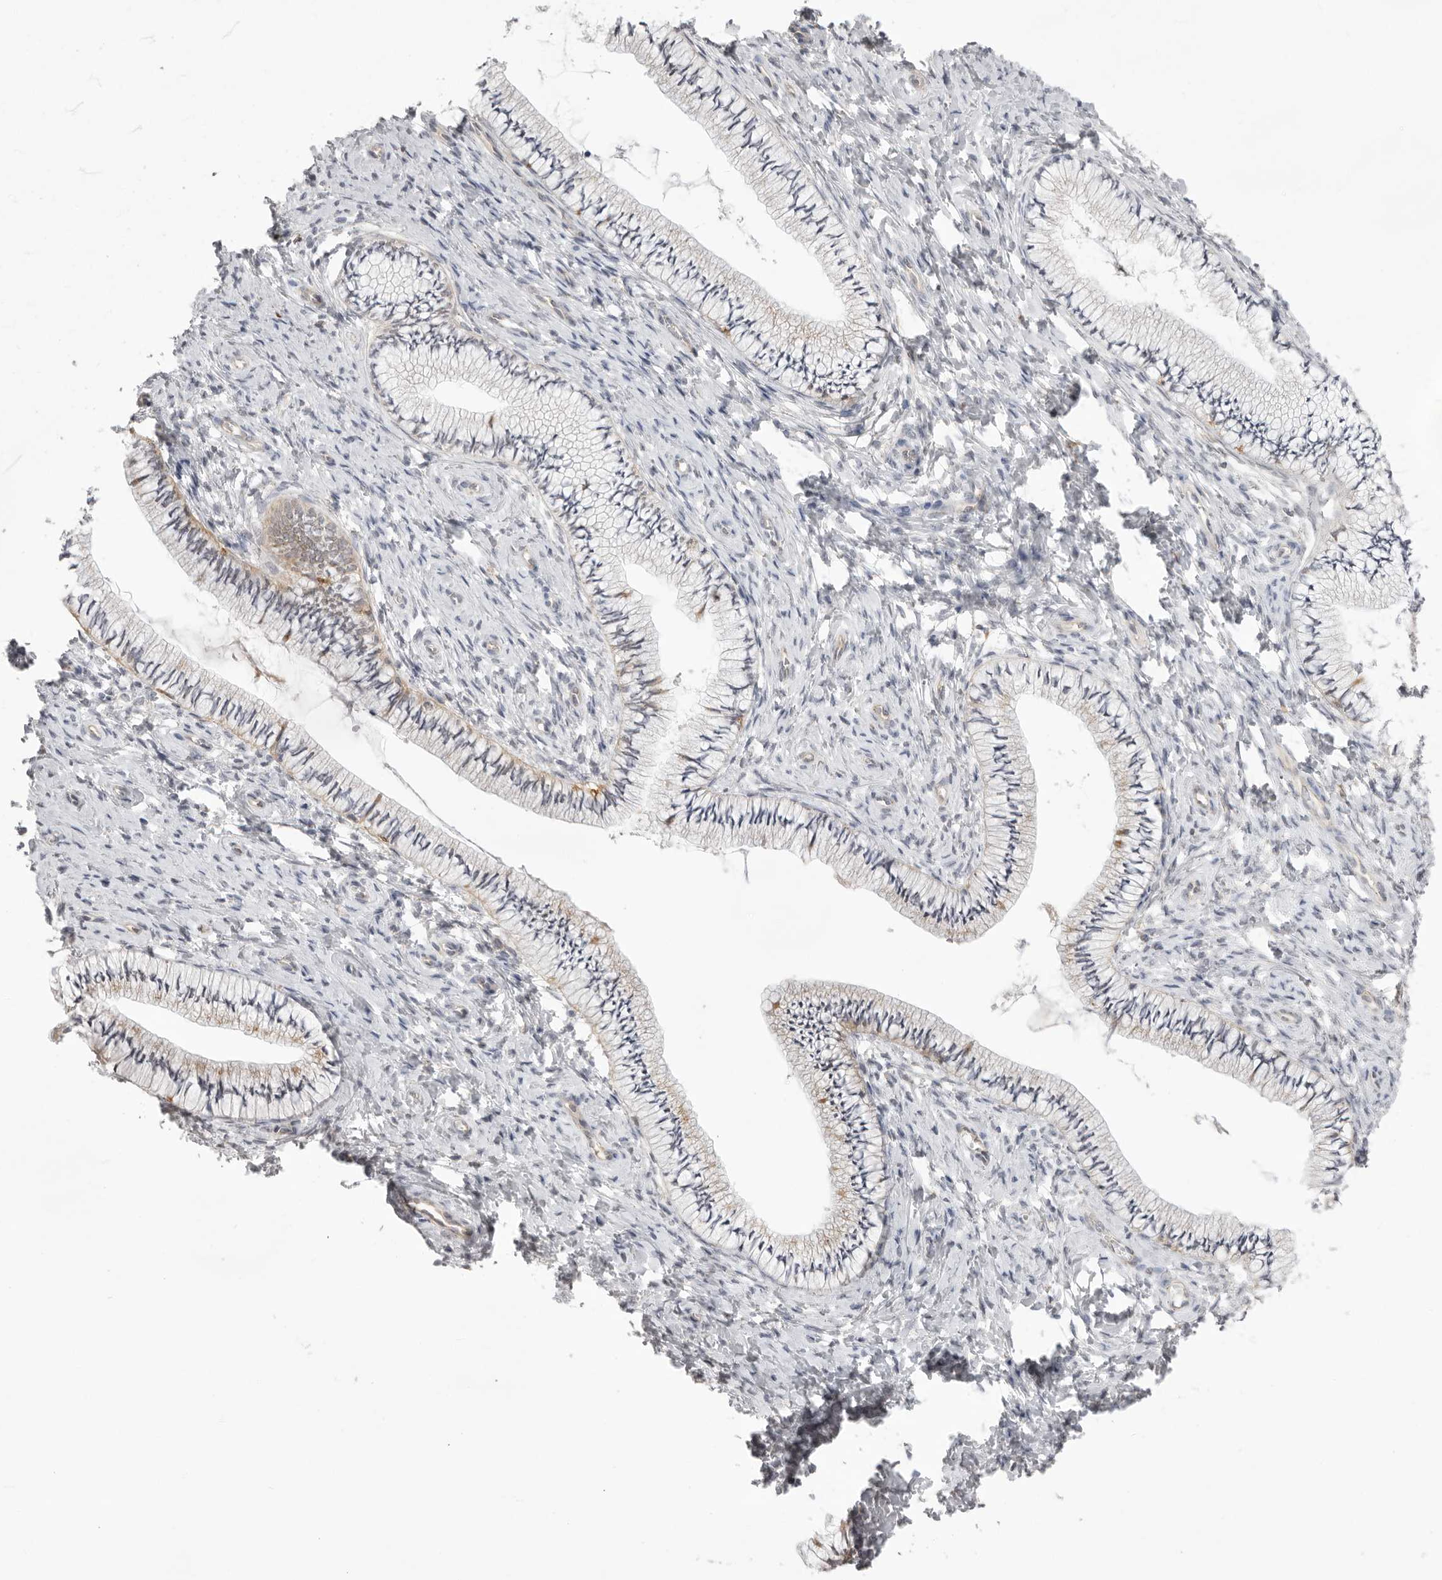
{"staining": {"intensity": "weak", "quantity": "25%-75%", "location": "cytoplasmic/membranous"}, "tissue": "cervix", "cell_type": "Glandular cells", "image_type": "normal", "snomed": [{"axis": "morphology", "description": "Normal tissue, NOS"}, {"axis": "topography", "description": "Cervix"}], "caption": "Glandular cells exhibit low levels of weak cytoplasmic/membranous staining in approximately 25%-75% of cells in unremarkable human cervix. (Stains: DAB (3,3'-diaminobenzidine) in brown, nuclei in blue, Microscopy: brightfield microscopy at high magnification).", "gene": "TLR3", "patient": {"sex": "female", "age": 36}}